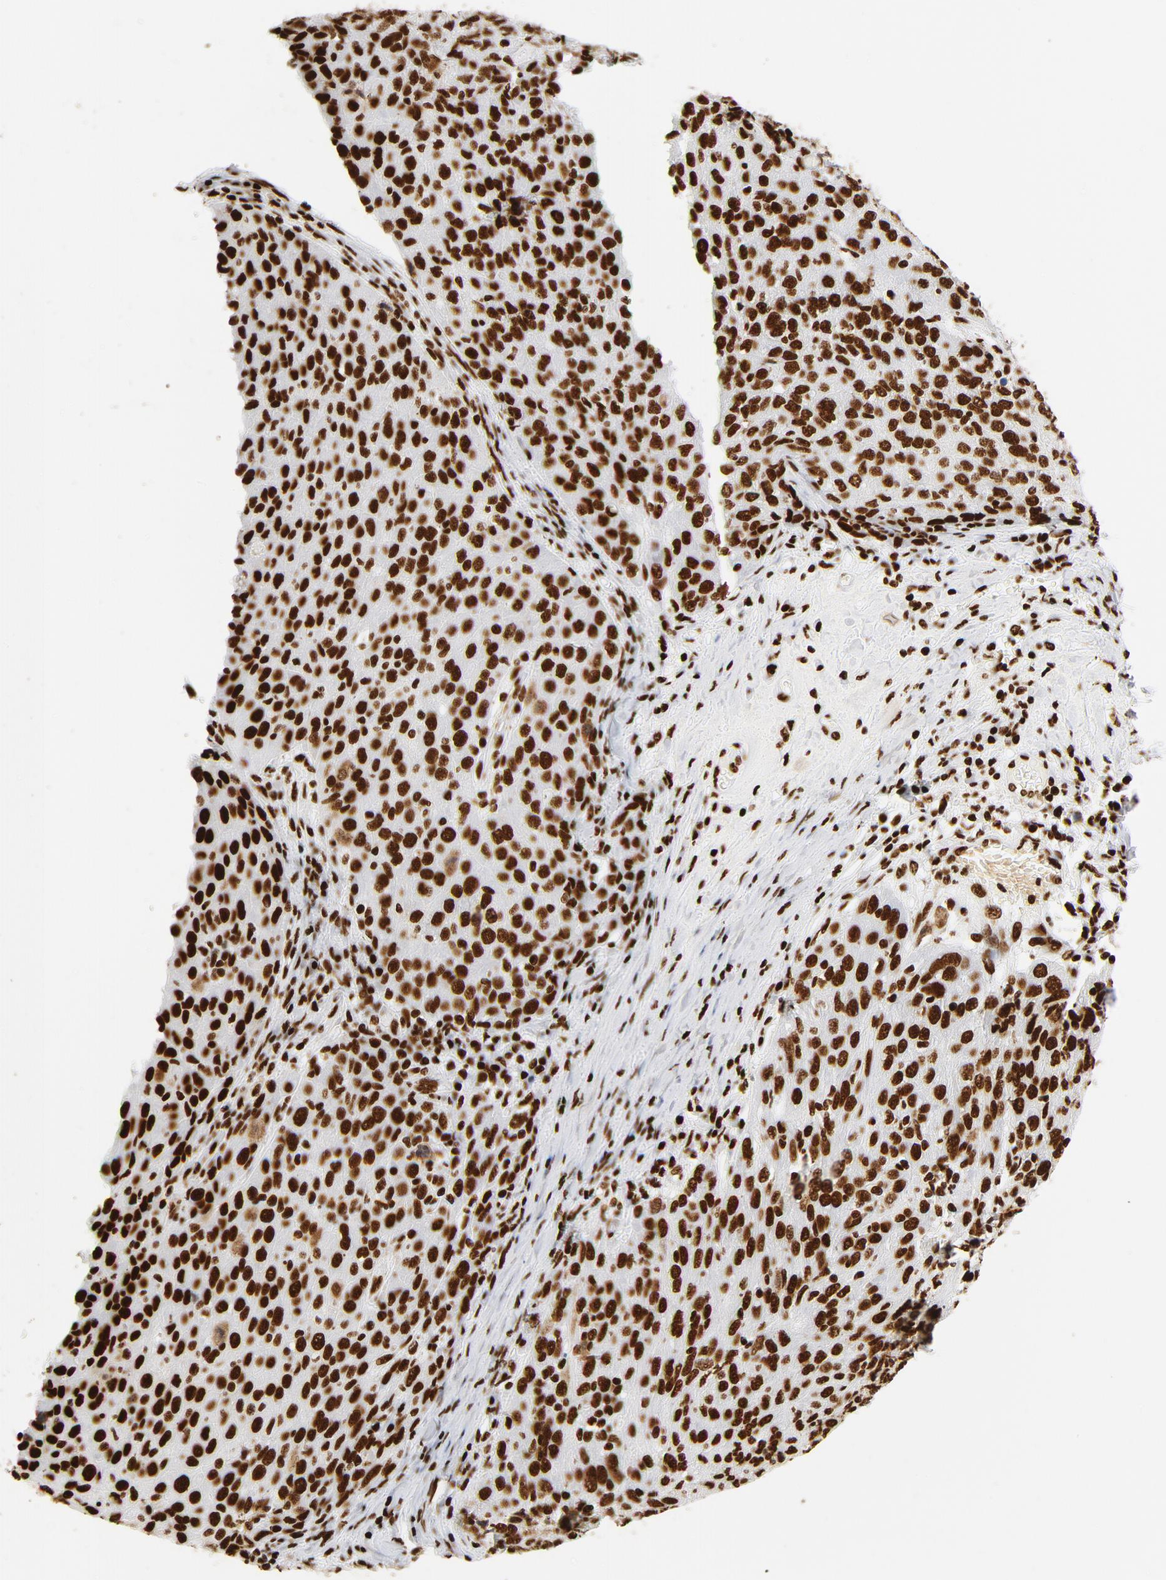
{"staining": {"intensity": "strong", "quantity": ">75%", "location": "cytoplasmic/membranous,nuclear"}, "tissue": "ovarian cancer", "cell_type": "Tumor cells", "image_type": "cancer", "snomed": [{"axis": "morphology", "description": "Carcinoma, endometroid"}, {"axis": "topography", "description": "Ovary"}], "caption": "The micrograph exhibits immunohistochemical staining of endometroid carcinoma (ovarian). There is strong cytoplasmic/membranous and nuclear staining is identified in approximately >75% of tumor cells. Using DAB (brown) and hematoxylin (blue) stains, captured at high magnification using brightfield microscopy.", "gene": "XRCC6", "patient": {"sex": "female", "age": 50}}